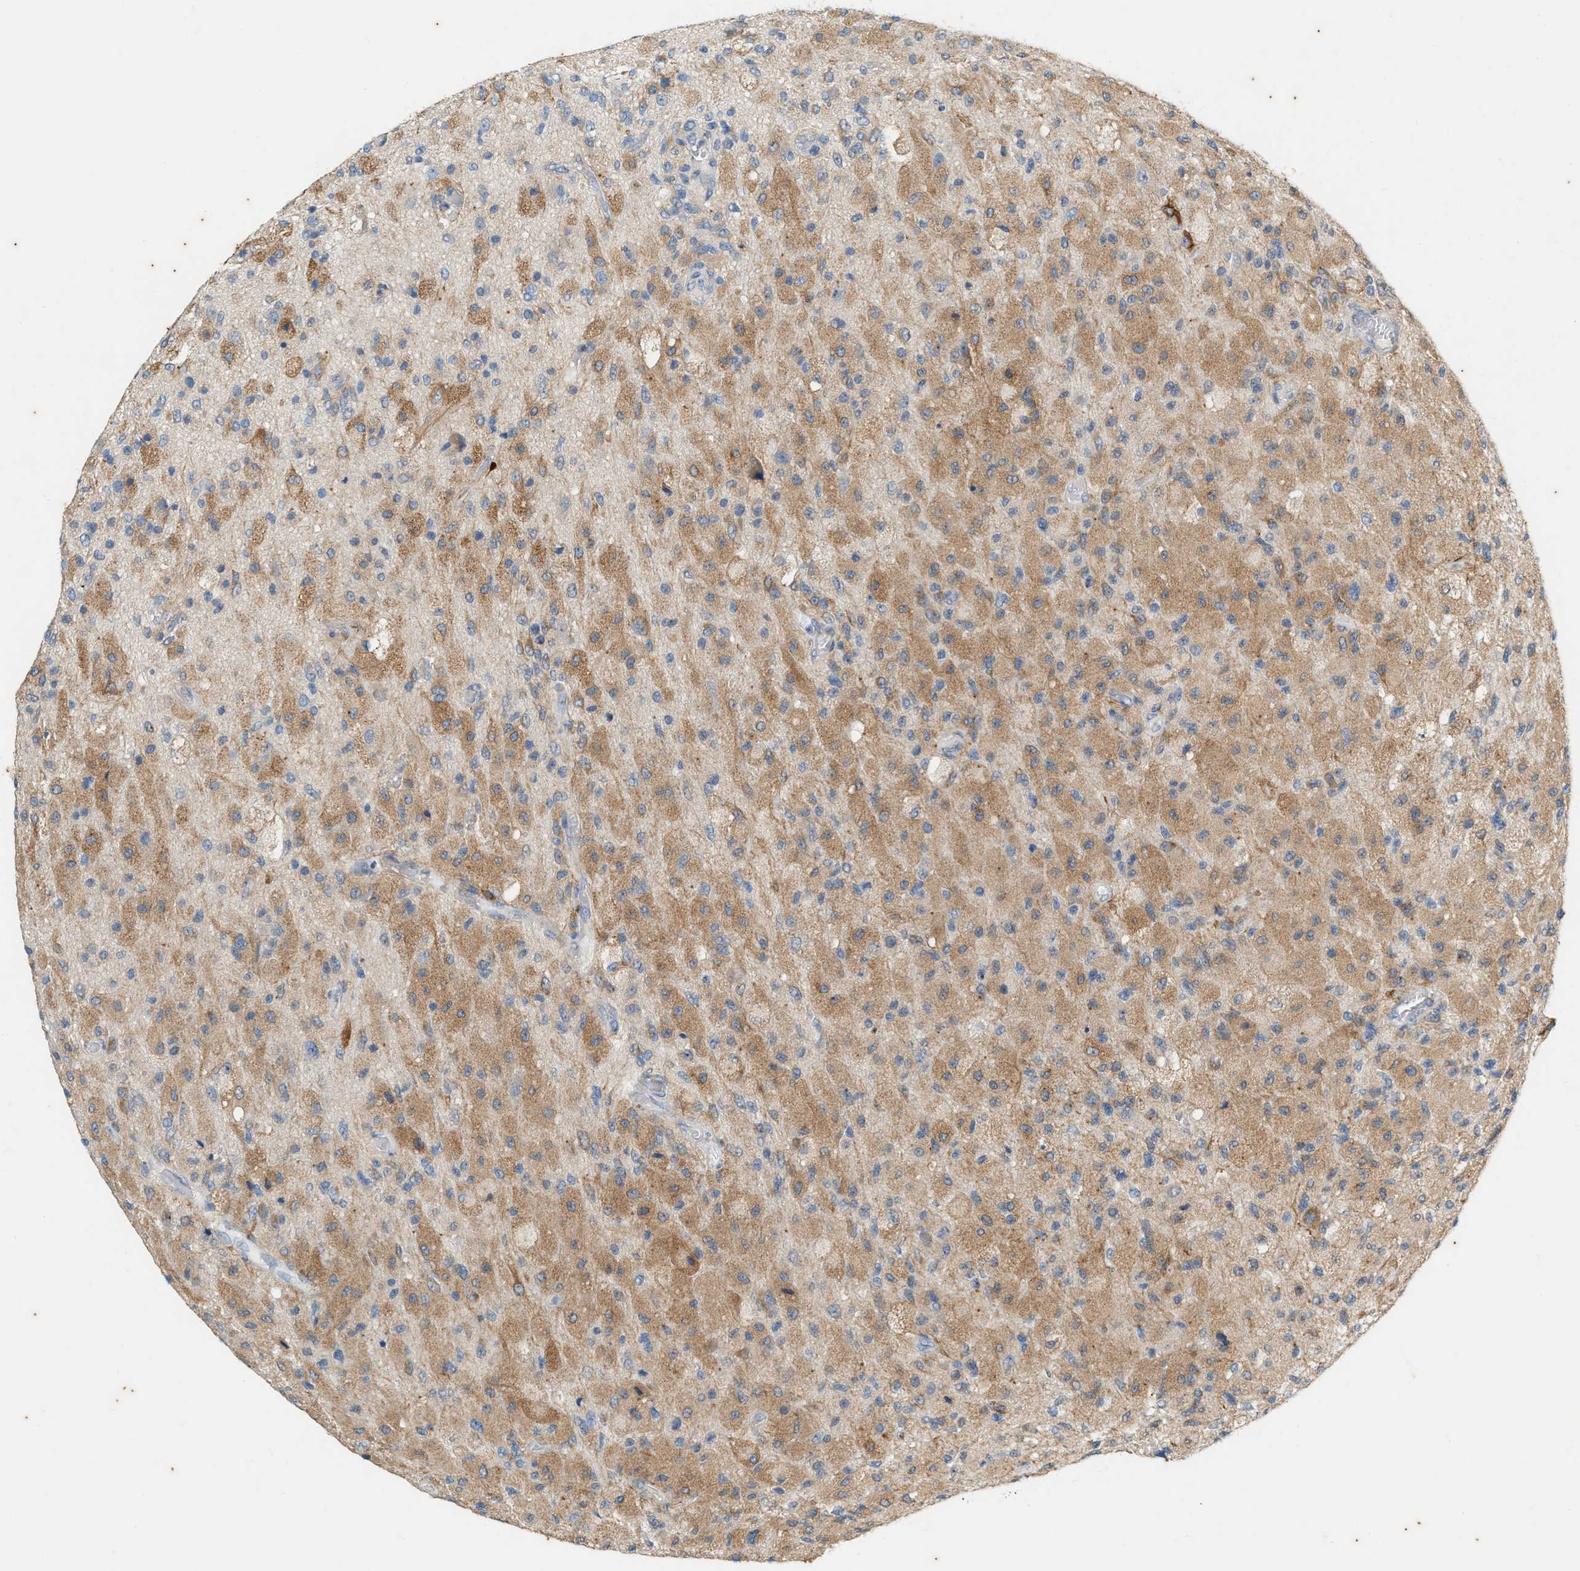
{"staining": {"intensity": "moderate", "quantity": ">75%", "location": "cytoplasmic/membranous"}, "tissue": "glioma", "cell_type": "Tumor cells", "image_type": "cancer", "snomed": [{"axis": "morphology", "description": "Normal tissue, NOS"}, {"axis": "morphology", "description": "Glioma, malignant, High grade"}, {"axis": "topography", "description": "Cerebral cortex"}], "caption": "Moderate cytoplasmic/membranous positivity for a protein is present in about >75% of tumor cells of malignant glioma (high-grade) using IHC.", "gene": "CHPF2", "patient": {"sex": "male", "age": 77}}